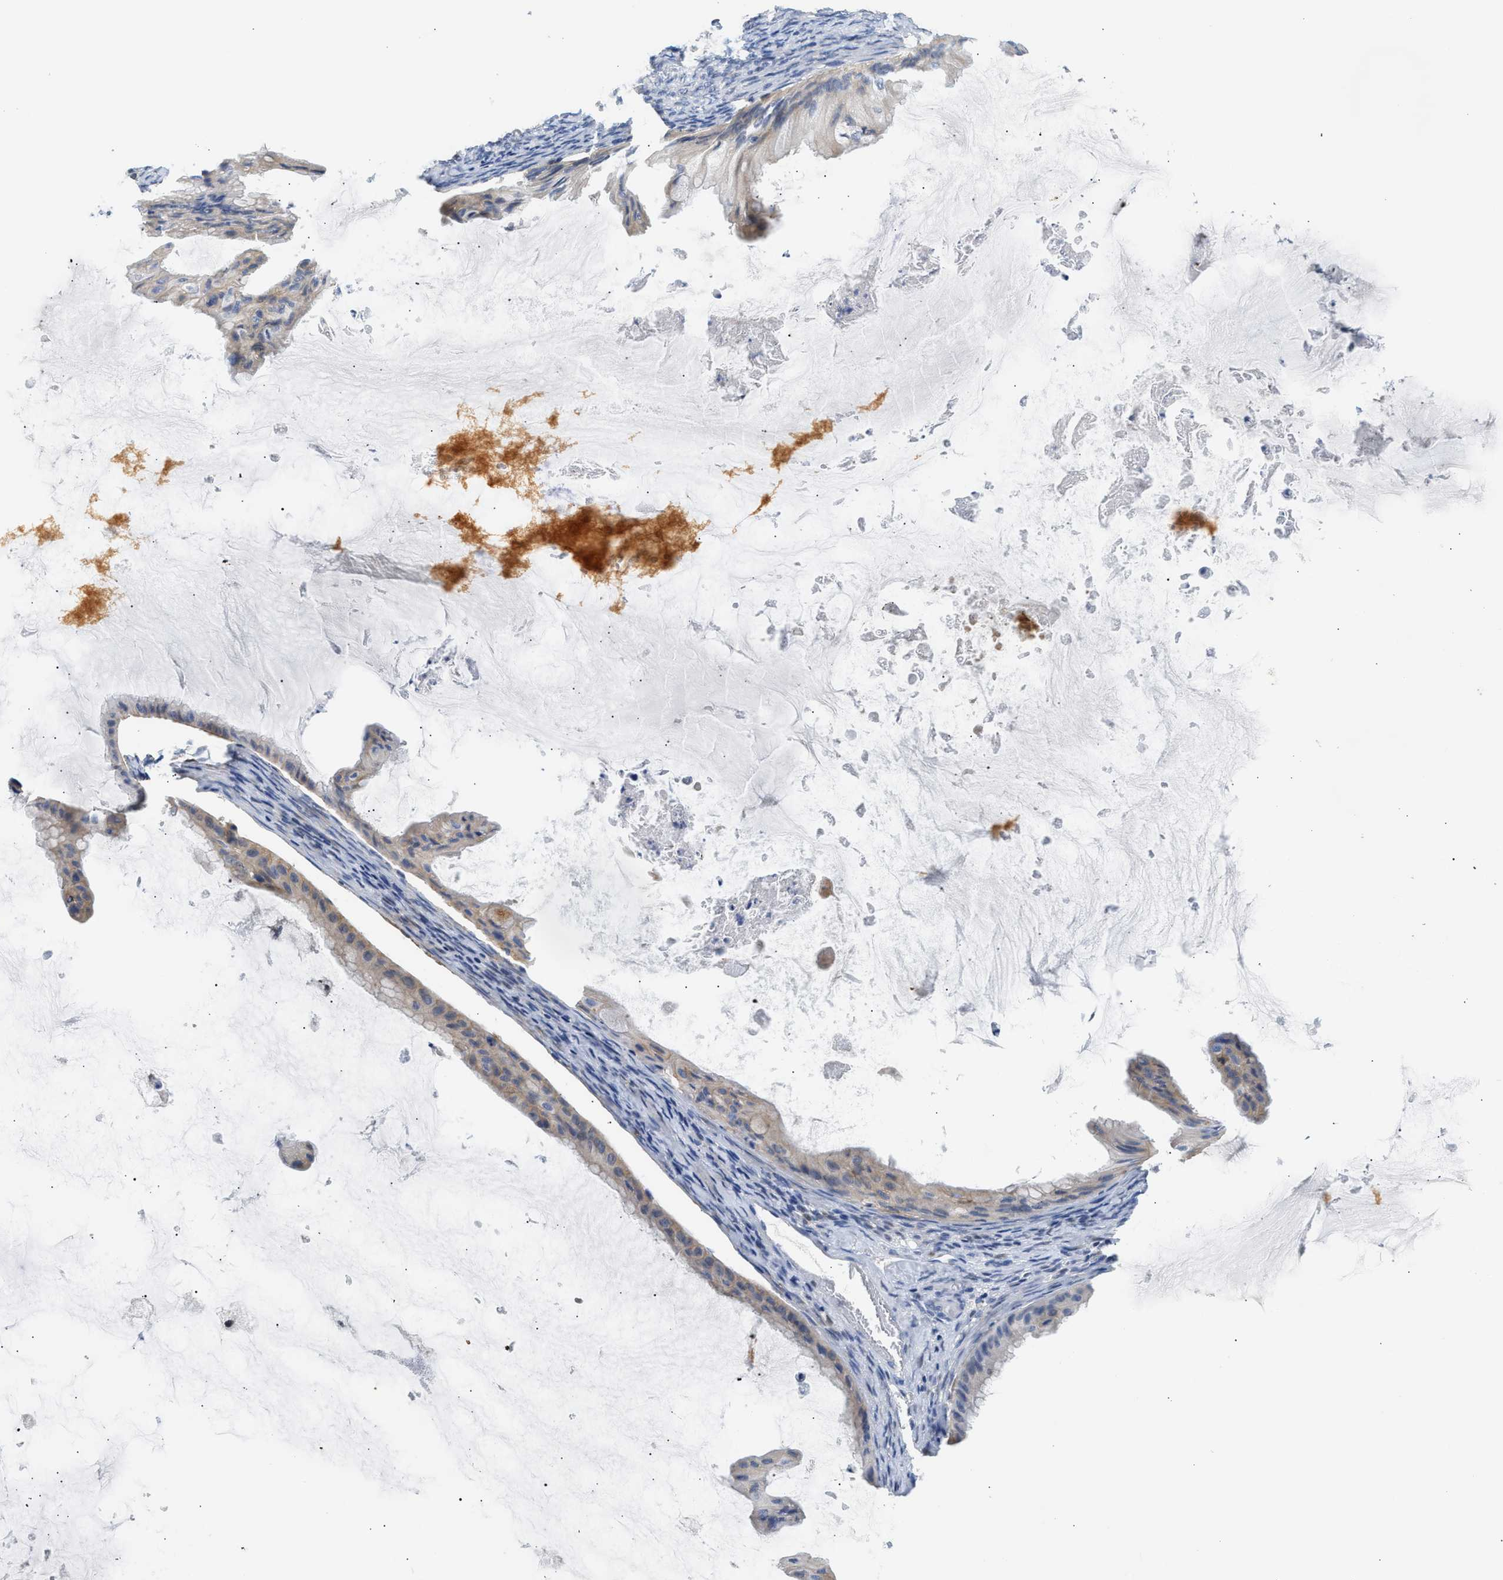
{"staining": {"intensity": "weak", "quantity": "<25%", "location": "cytoplasmic/membranous"}, "tissue": "ovarian cancer", "cell_type": "Tumor cells", "image_type": "cancer", "snomed": [{"axis": "morphology", "description": "Cystadenocarcinoma, mucinous, NOS"}, {"axis": "topography", "description": "Ovary"}], "caption": "Photomicrograph shows no significant protein expression in tumor cells of ovarian mucinous cystadenocarcinoma.", "gene": "PPM1L", "patient": {"sex": "female", "age": 61}}